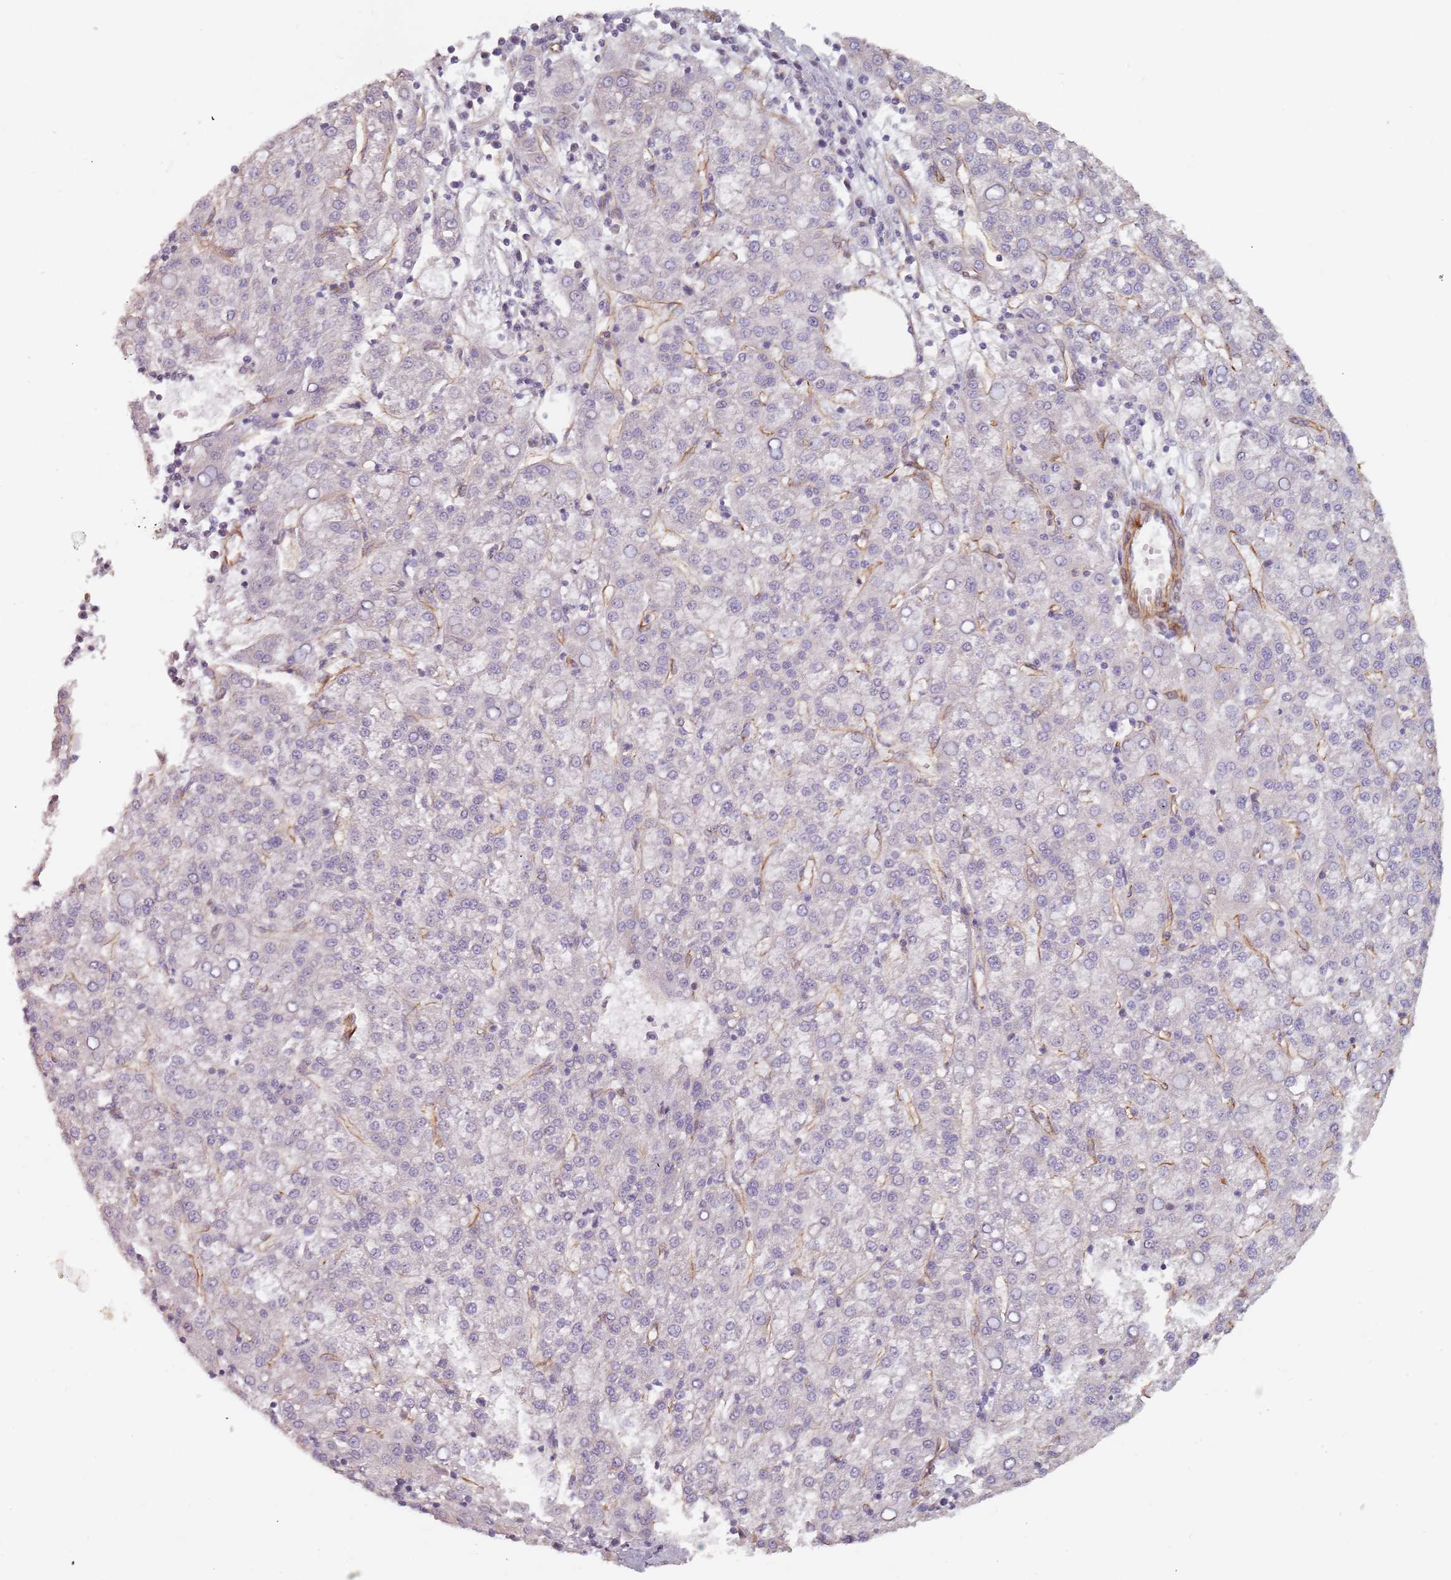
{"staining": {"intensity": "negative", "quantity": "none", "location": "none"}, "tissue": "liver cancer", "cell_type": "Tumor cells", "image_type": "cancer", "snomed": [{"axis": "morphology", "description": "Carcinoma, Hepatocellular, NOS"}, {"axis": "topography", "description": "Liver"}], "caption": "This is an IHC micrograph of human liver cancer. There is no staining in tumor cells.", "gene": "GAS2L3", "patient": {"sex": "female", "age": 58}}